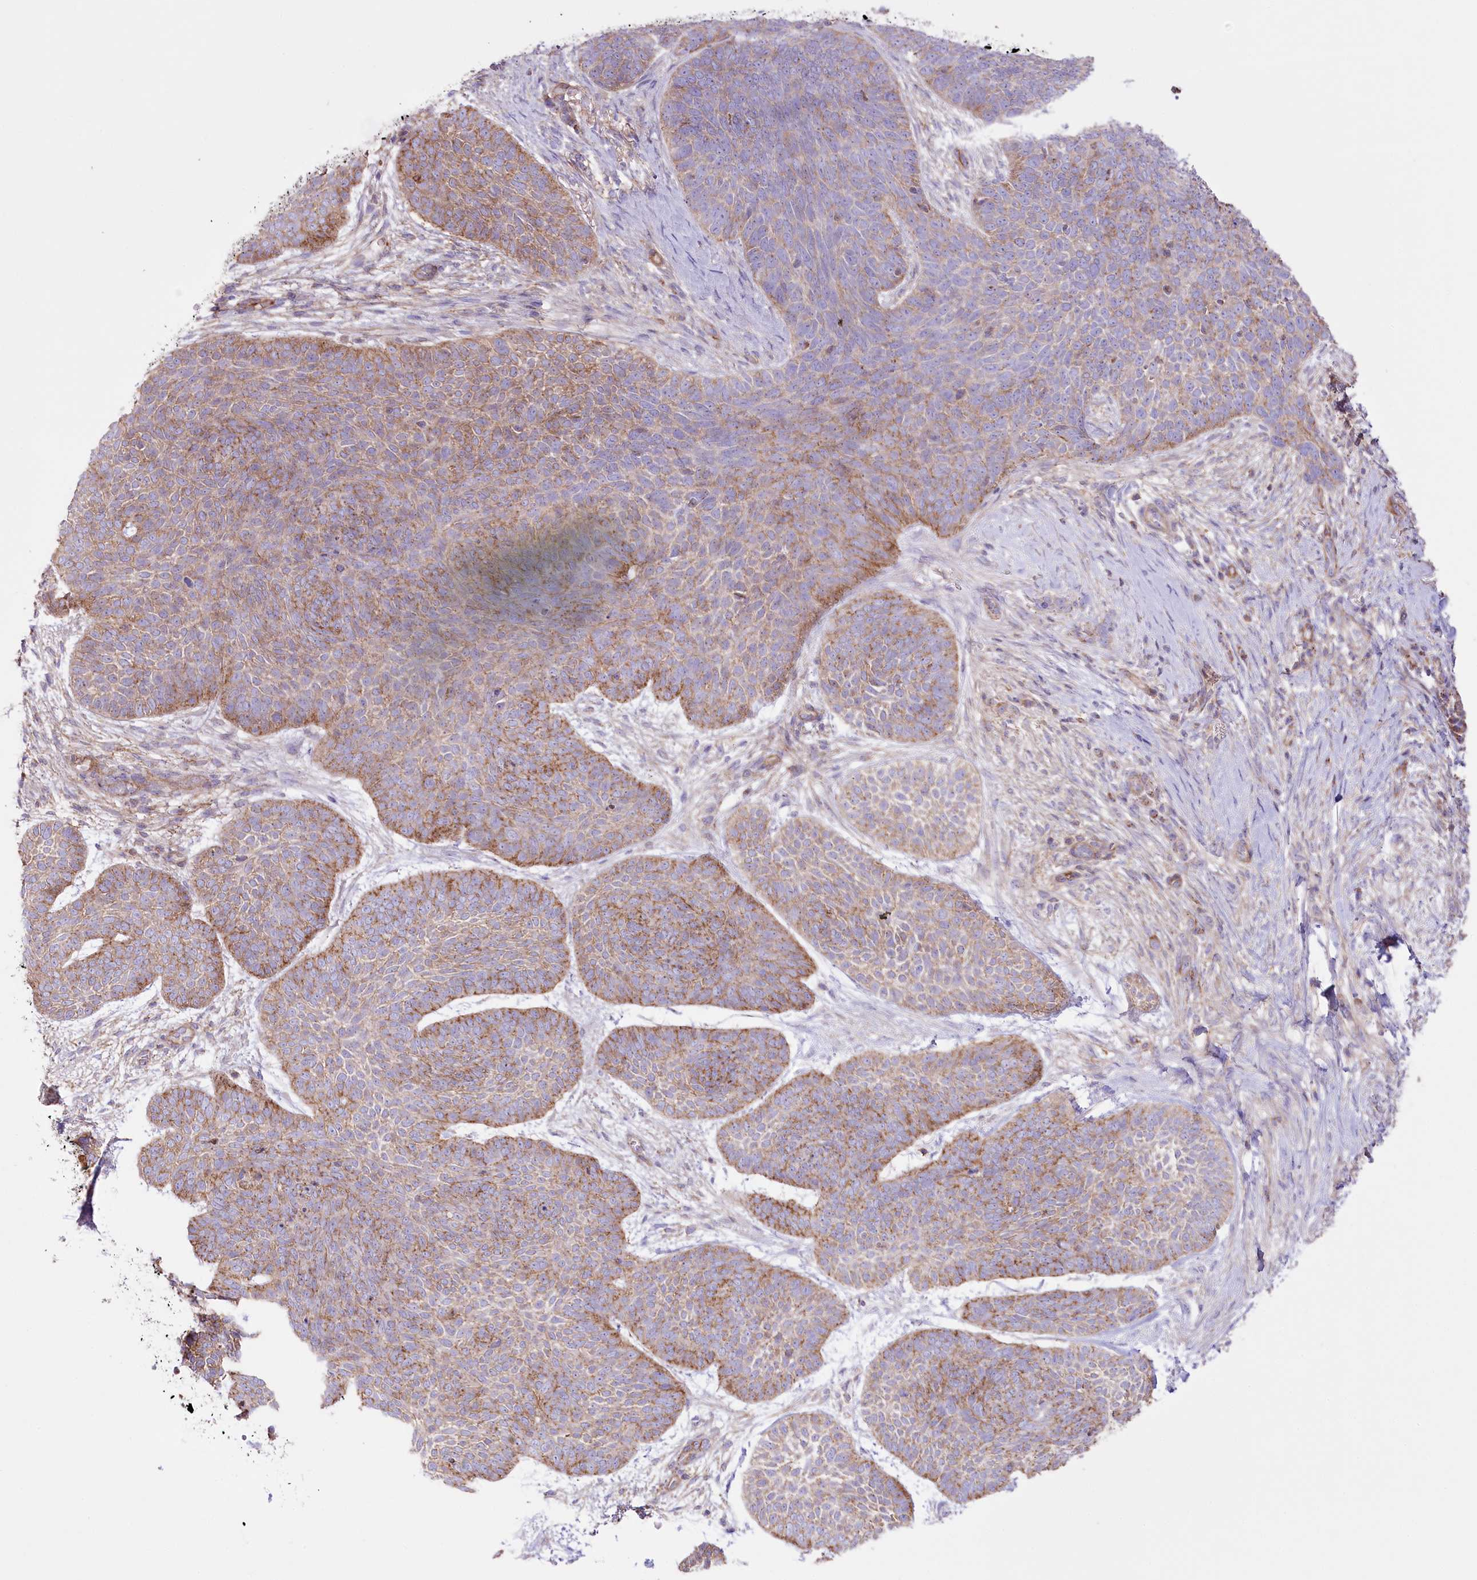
{"staining": {"intensity": "moderate", "quantity": ">75%", "location": "cytoplasmic/membranous"}, "tissue": "skin cancer", "cell_type": "Tumor cells", "image_type": "cancer", "snomed": [{"axis": "morphology", "description": "Basal cell carcinoma"}, {"axis": "topography", "description": "Skin"}], "caption": "Human basal cell carcinoma (skin) stained with a protein marker demonstrates moderate staining in tumor cells.", "gene": "FAM216A", "patient": {"sex": "male", "age": 85}}